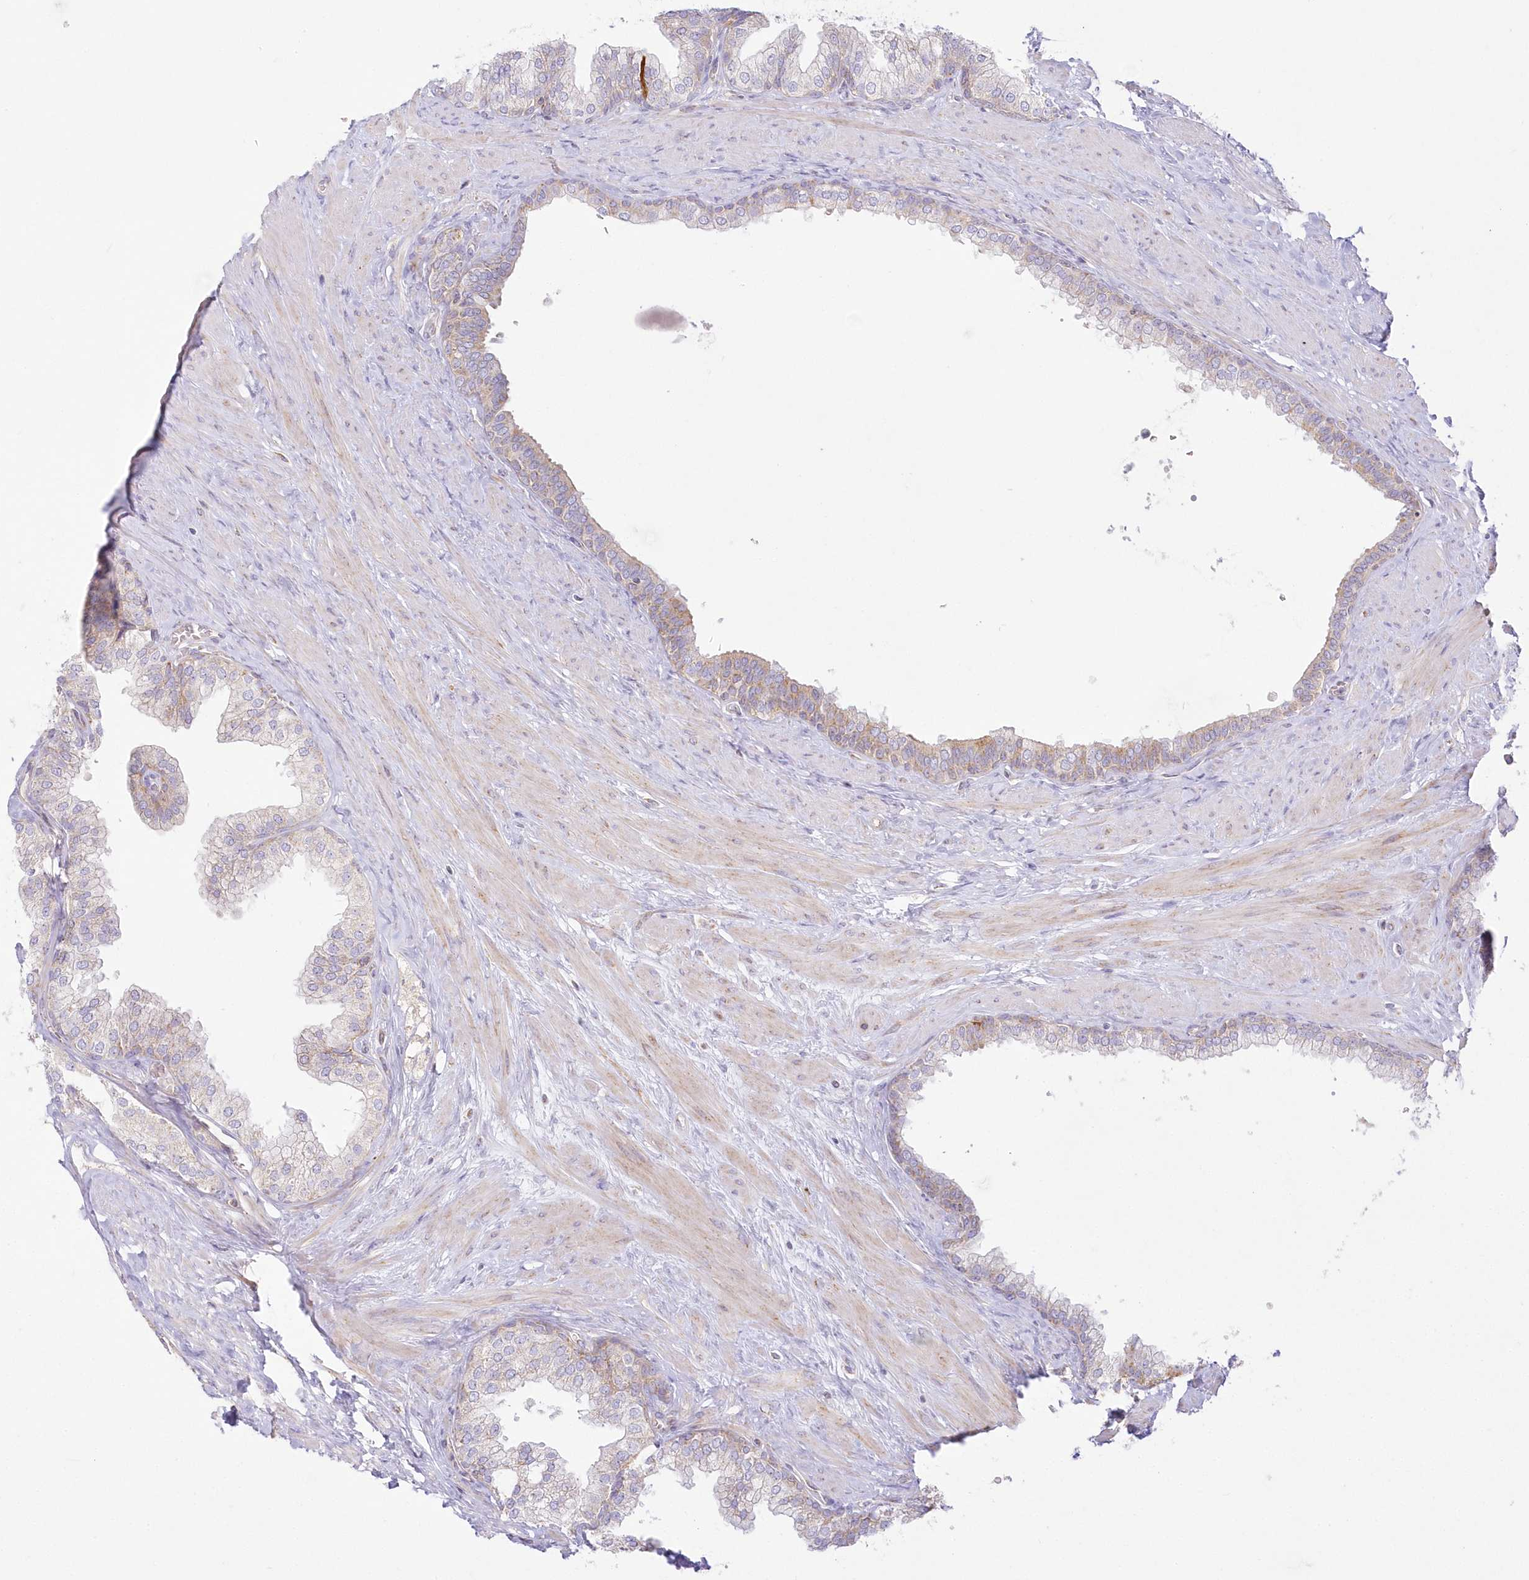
{"staining": {"intensity": "weak", "quantity": "25%-75%", "location": "cytoplasmic/membranous"}, "tissue": "prostate", "cell_type": "Glandular cells", "image_type": "normal", "snomed": [{"axis": "morphology", "description": "Normal tissue, NOS"}, {"axis": "morphology", "description": "Urothelial carcinoma, Low grade"}, {"axis": "topography", "description": "Urinary bladder"}, {"axis": "topography", "description": "Prostate"}], "caption": "Immunohistochemistry (IHC) staining of benign prostate, which shows low levels of weak cytoplasmic/membranous expression in approximately 25%-75% of glandular cells indicating weak cytoplasmic/membranous protein expression. The staining was performed using DAB (brown) for protein detection and nuclei were counterstained in hematoxylin (blue).", "gene": "TBC1D14", "patient": {"sex": "male", "age": 60}}